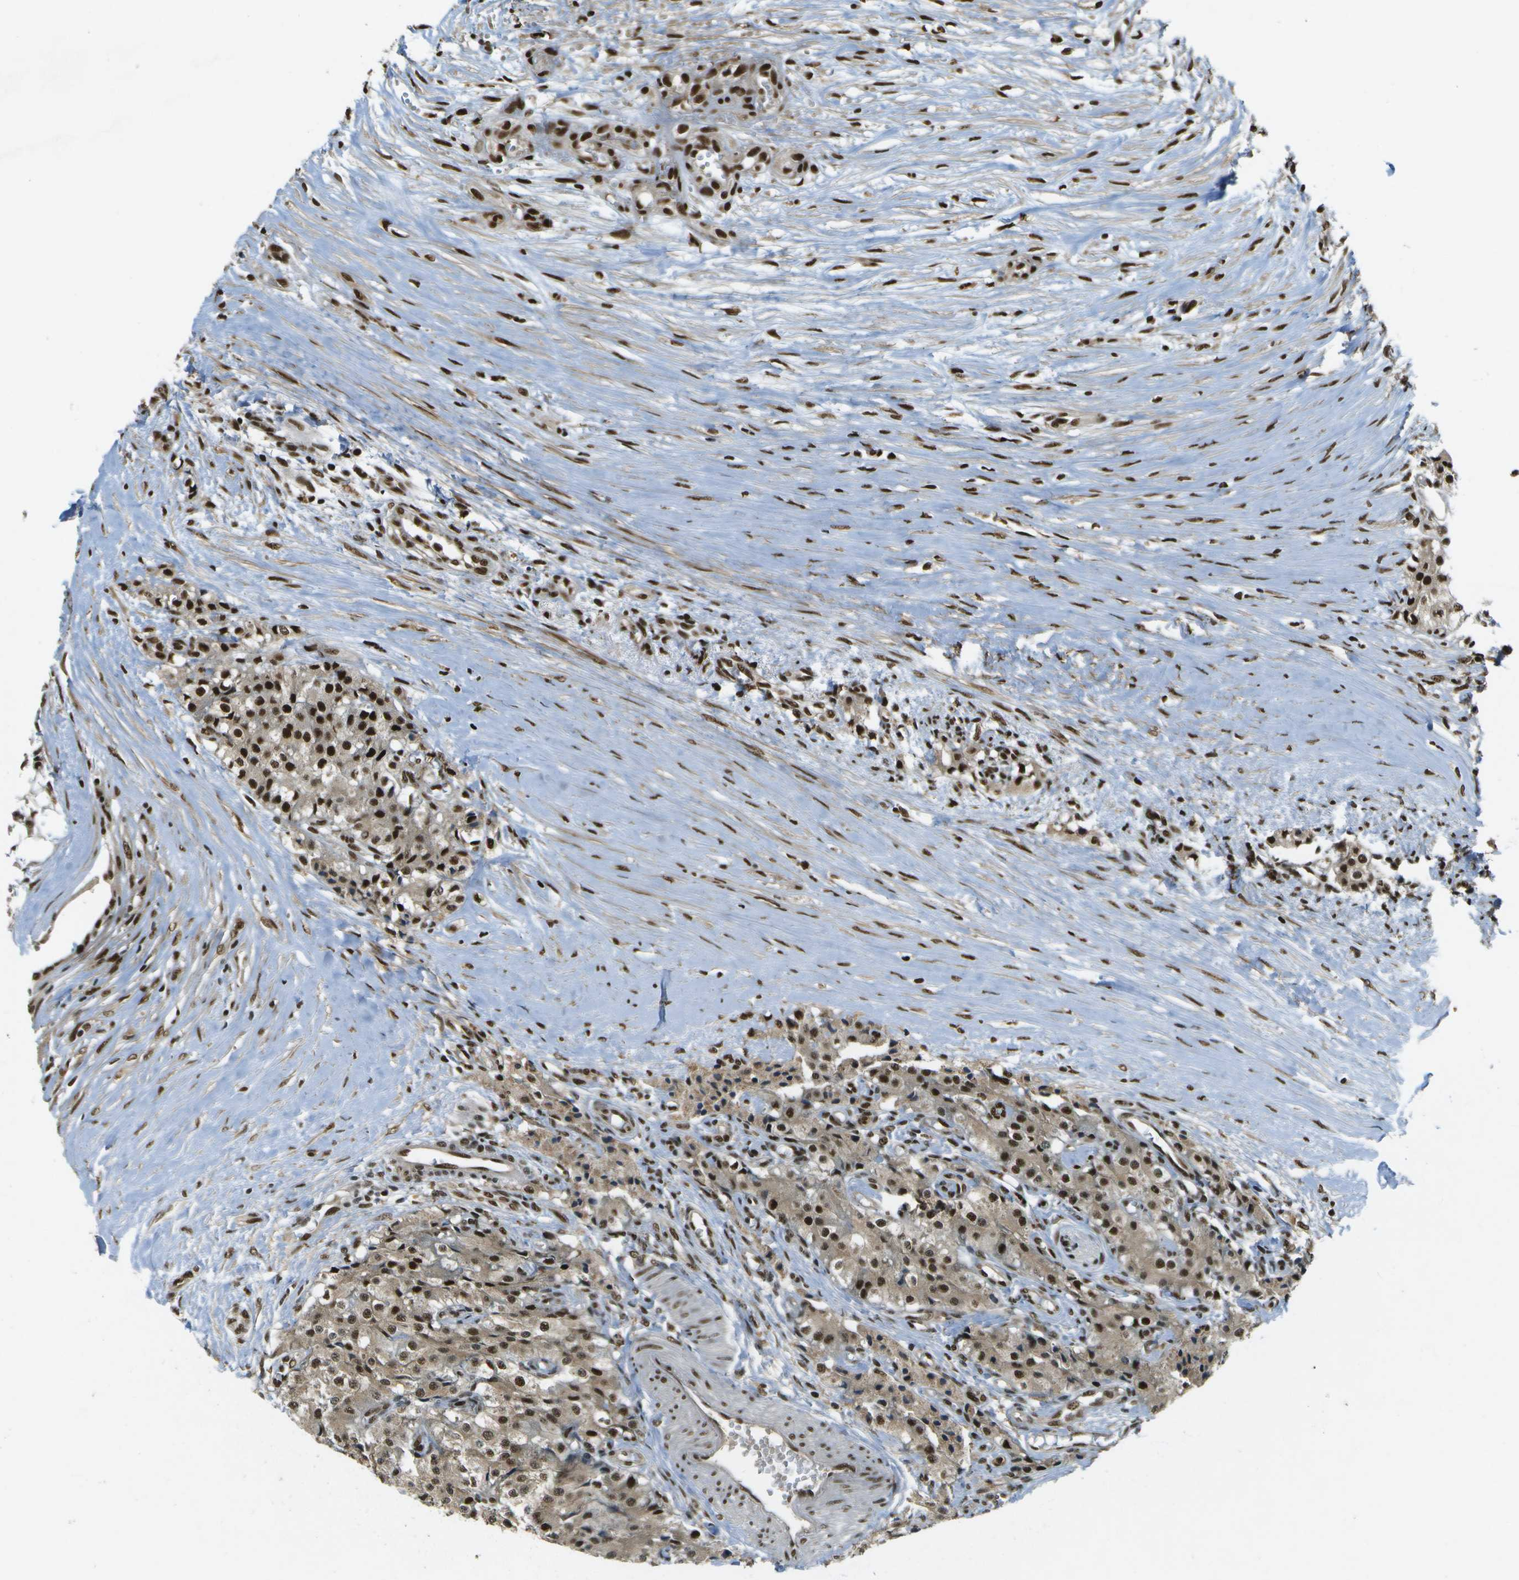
{"staining": {"intensity": "strong", "quantity": ">75%", "location": "nuclear"}, "tissue": "carcinoid", "cell_type": "Tumor cells", "image_type": "cancer", "snomed": [{"axis": "morphology", "description": "Carcinoid, malignant, NOS"}, {"axis": "topography", "description": "Colon"}], "caption": "An image showing strong nuclear staining in about >75% of tumor cells in malignant carcinoid, as visualized by brown immunohistochemical staining.", "gene": "GANC", "patient": {"sex": "female", "age": 52}}